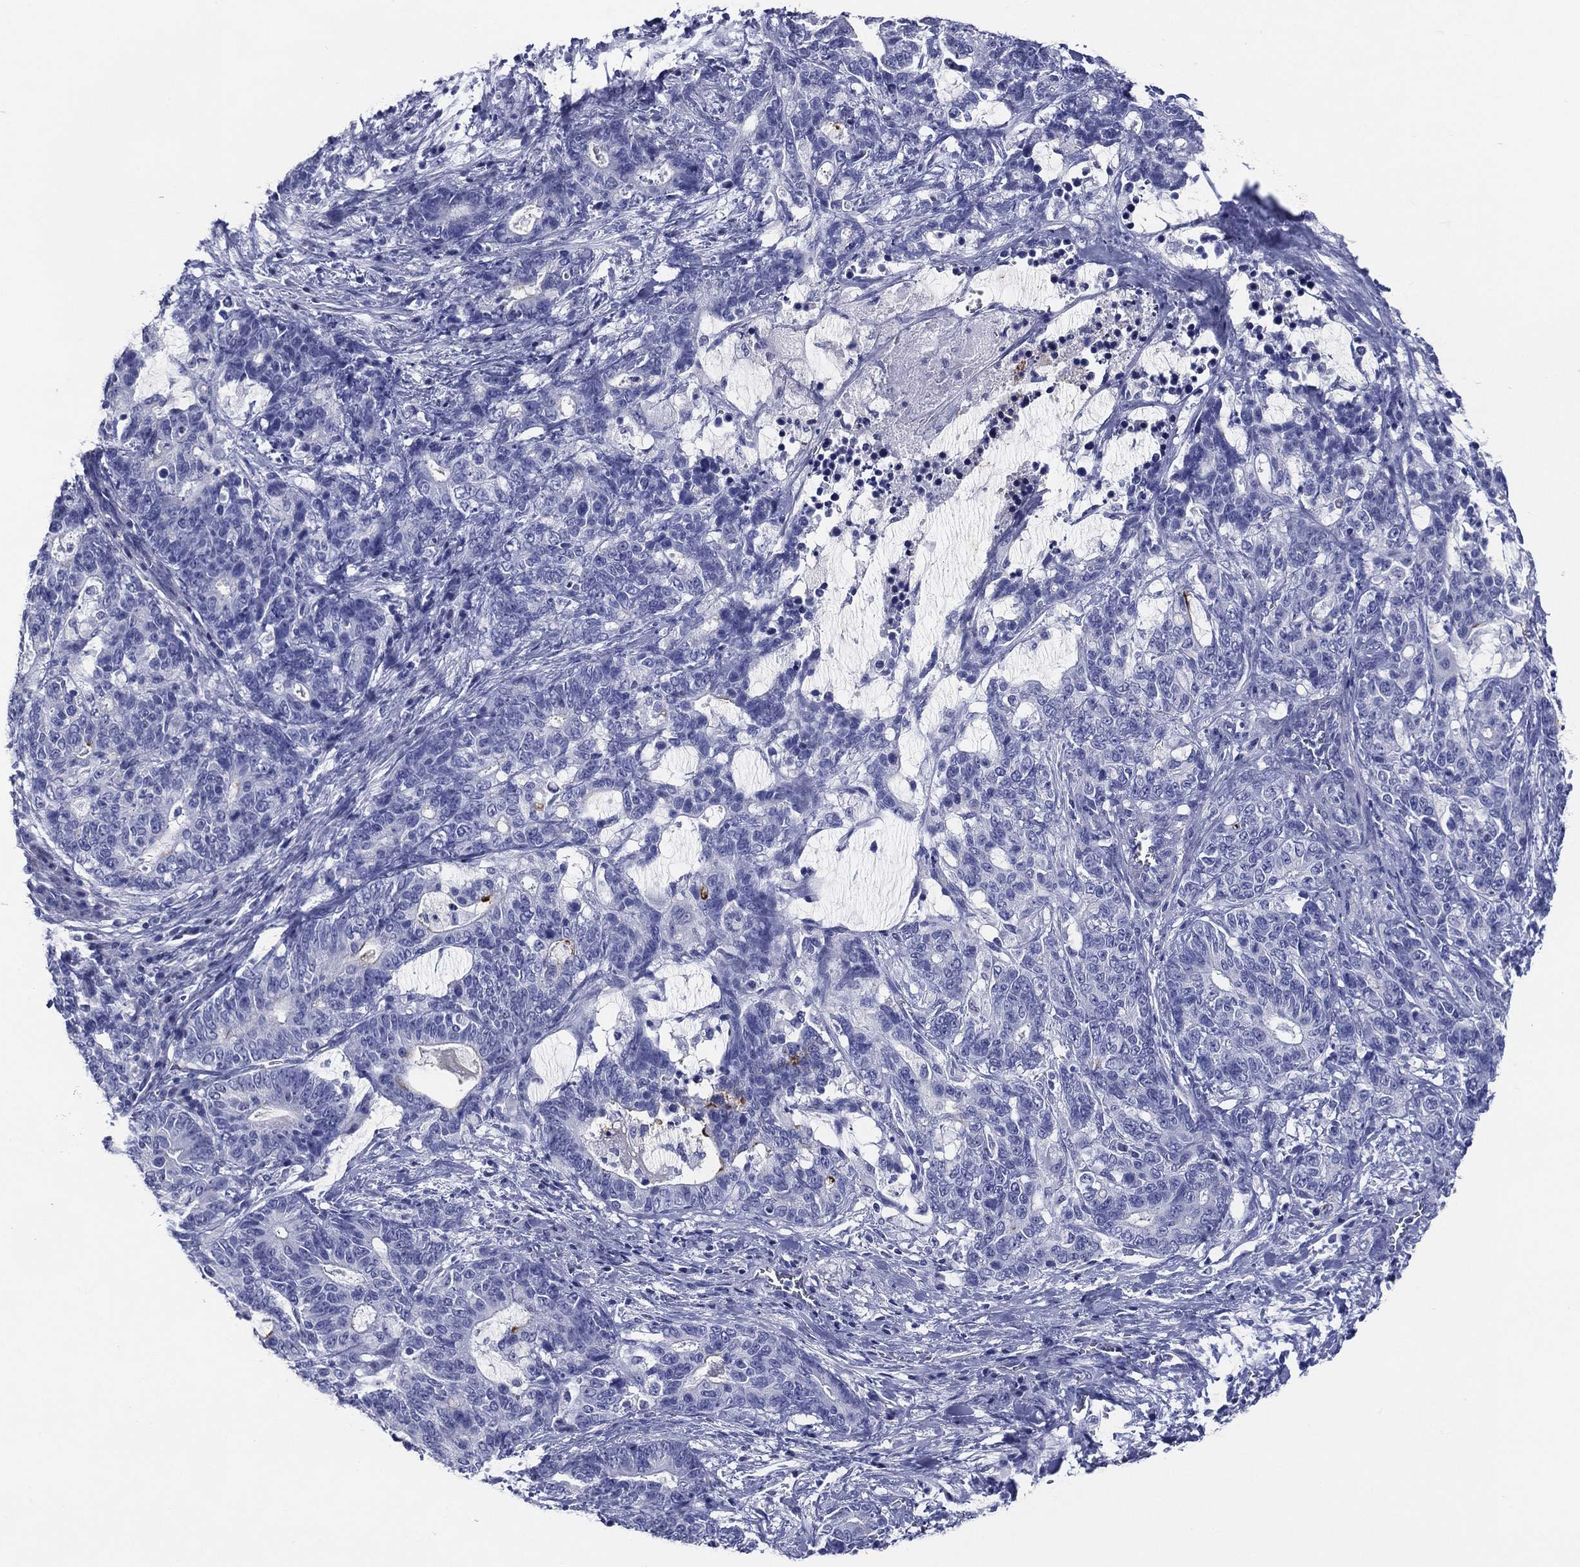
{"staining": {"intensity": "negative", "quantity": "none", "location": "none"}, "tissue": "stomach cancer", "cell_type": "Tumor cells", "image_type": "cancer", "snomed": [{"axis": "morphology", "description": "Normal tissue, NOS"}, {"axis": "morphology", "description": "Adenocarcinoma, NOS"}, {"axis": "topography", "description": "Stomach"}], "caption": "Immunohistochemistry (IHC) of adenocarcinoma (stomach) reveals no expression in tumor cells. (Immunohistochemistry, brightfield microscopy, high magnification).", "gene": "ACE2", "patient": {"sex": "female", "age": 64}}